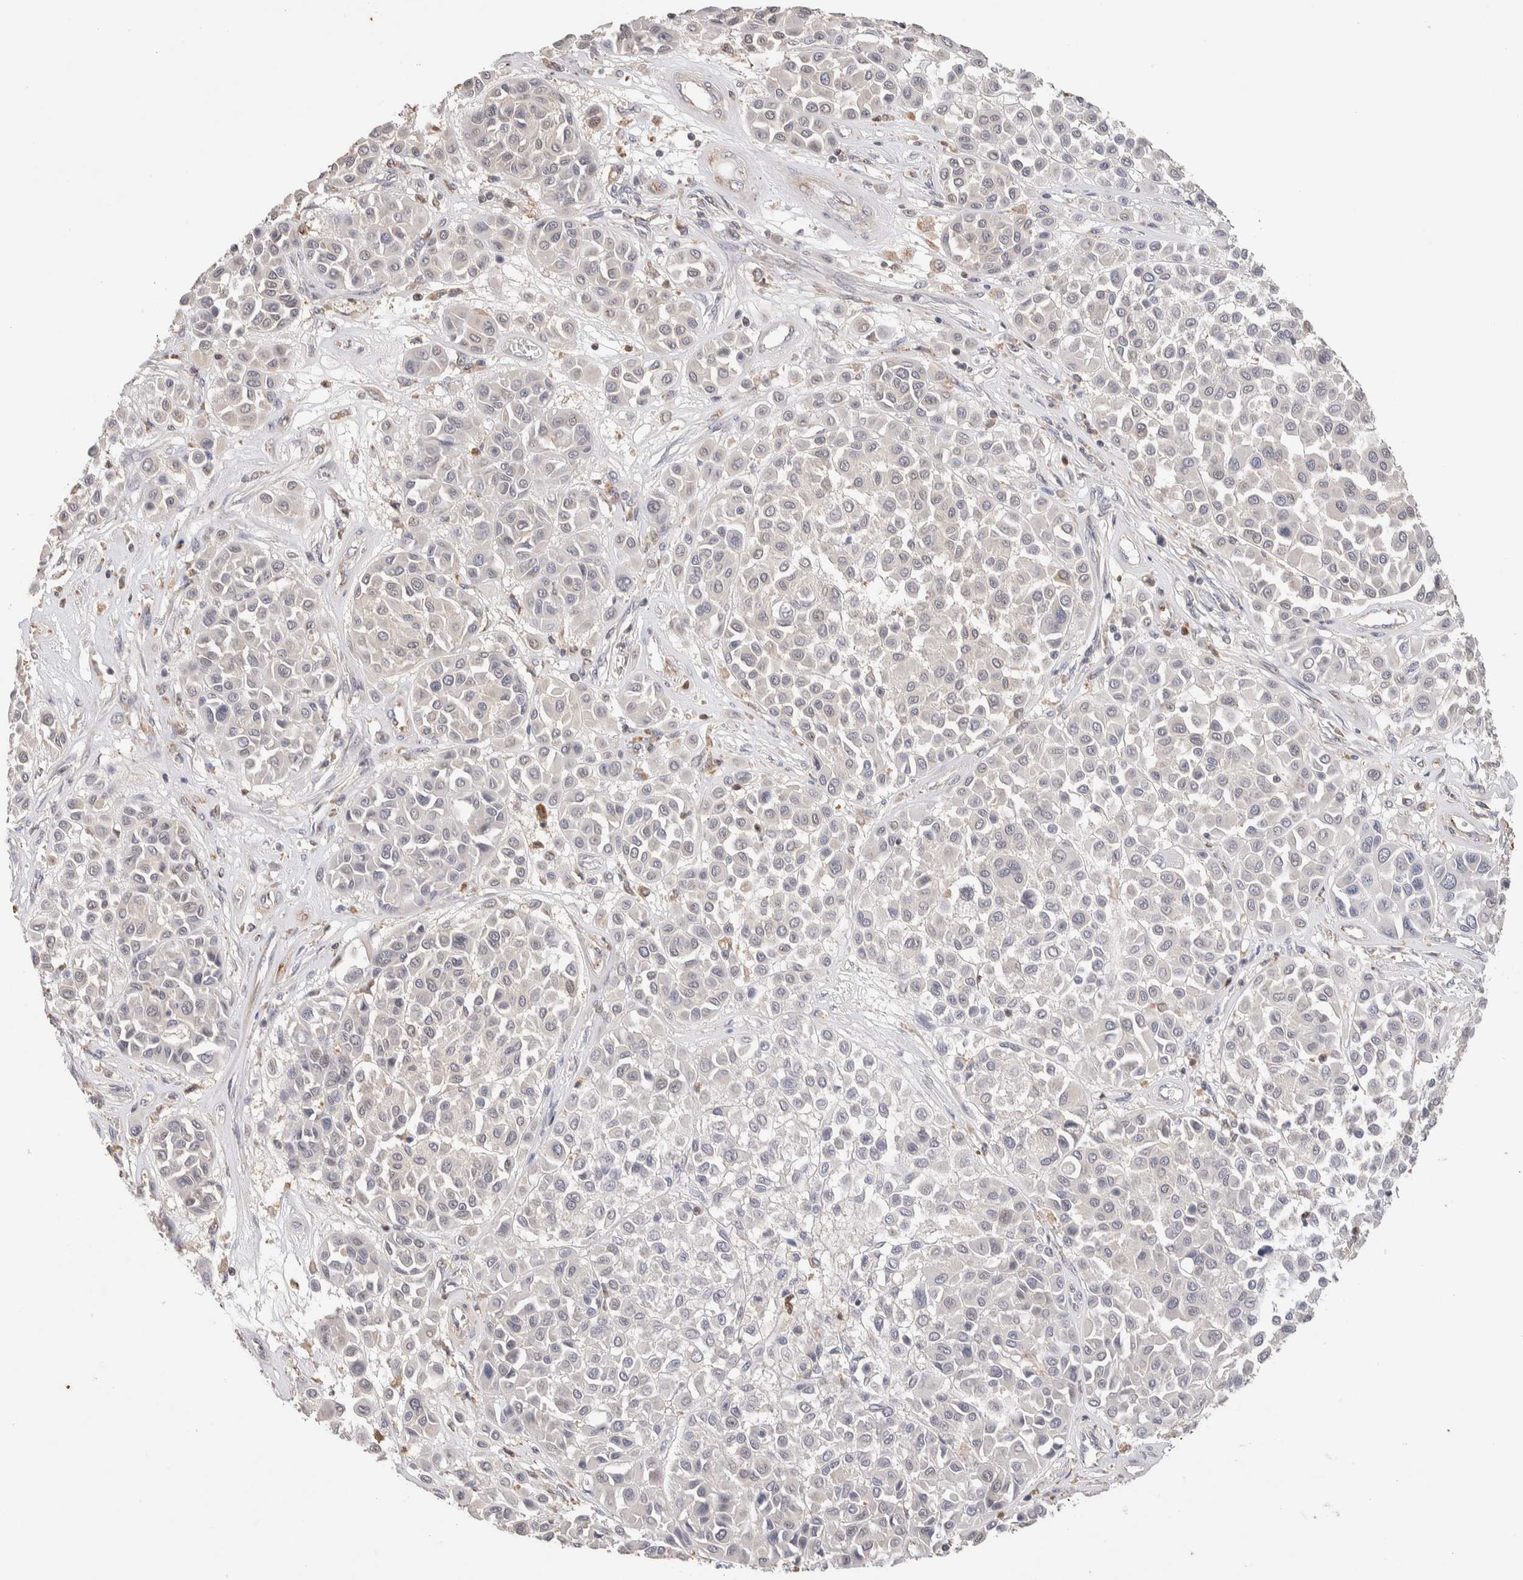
{"staining": {"intensity": "negative", "quantity": "none", "location": "none"}, "tissue": "melanoma", "cell_type": "Tumor cells", "image_type": "cancer", "snomed": [{"axis": "morphology", "description": "Malignant melanoma, Metastatic site"}, {"axis": "topography", "description": "Soft tissue"}], "caption": "Immunohistochemical staining of melanoma demonstrates no significant staining in tumor cells.", "gene": "NSMAF", "patient": {"sex": "male", "age": 41}}